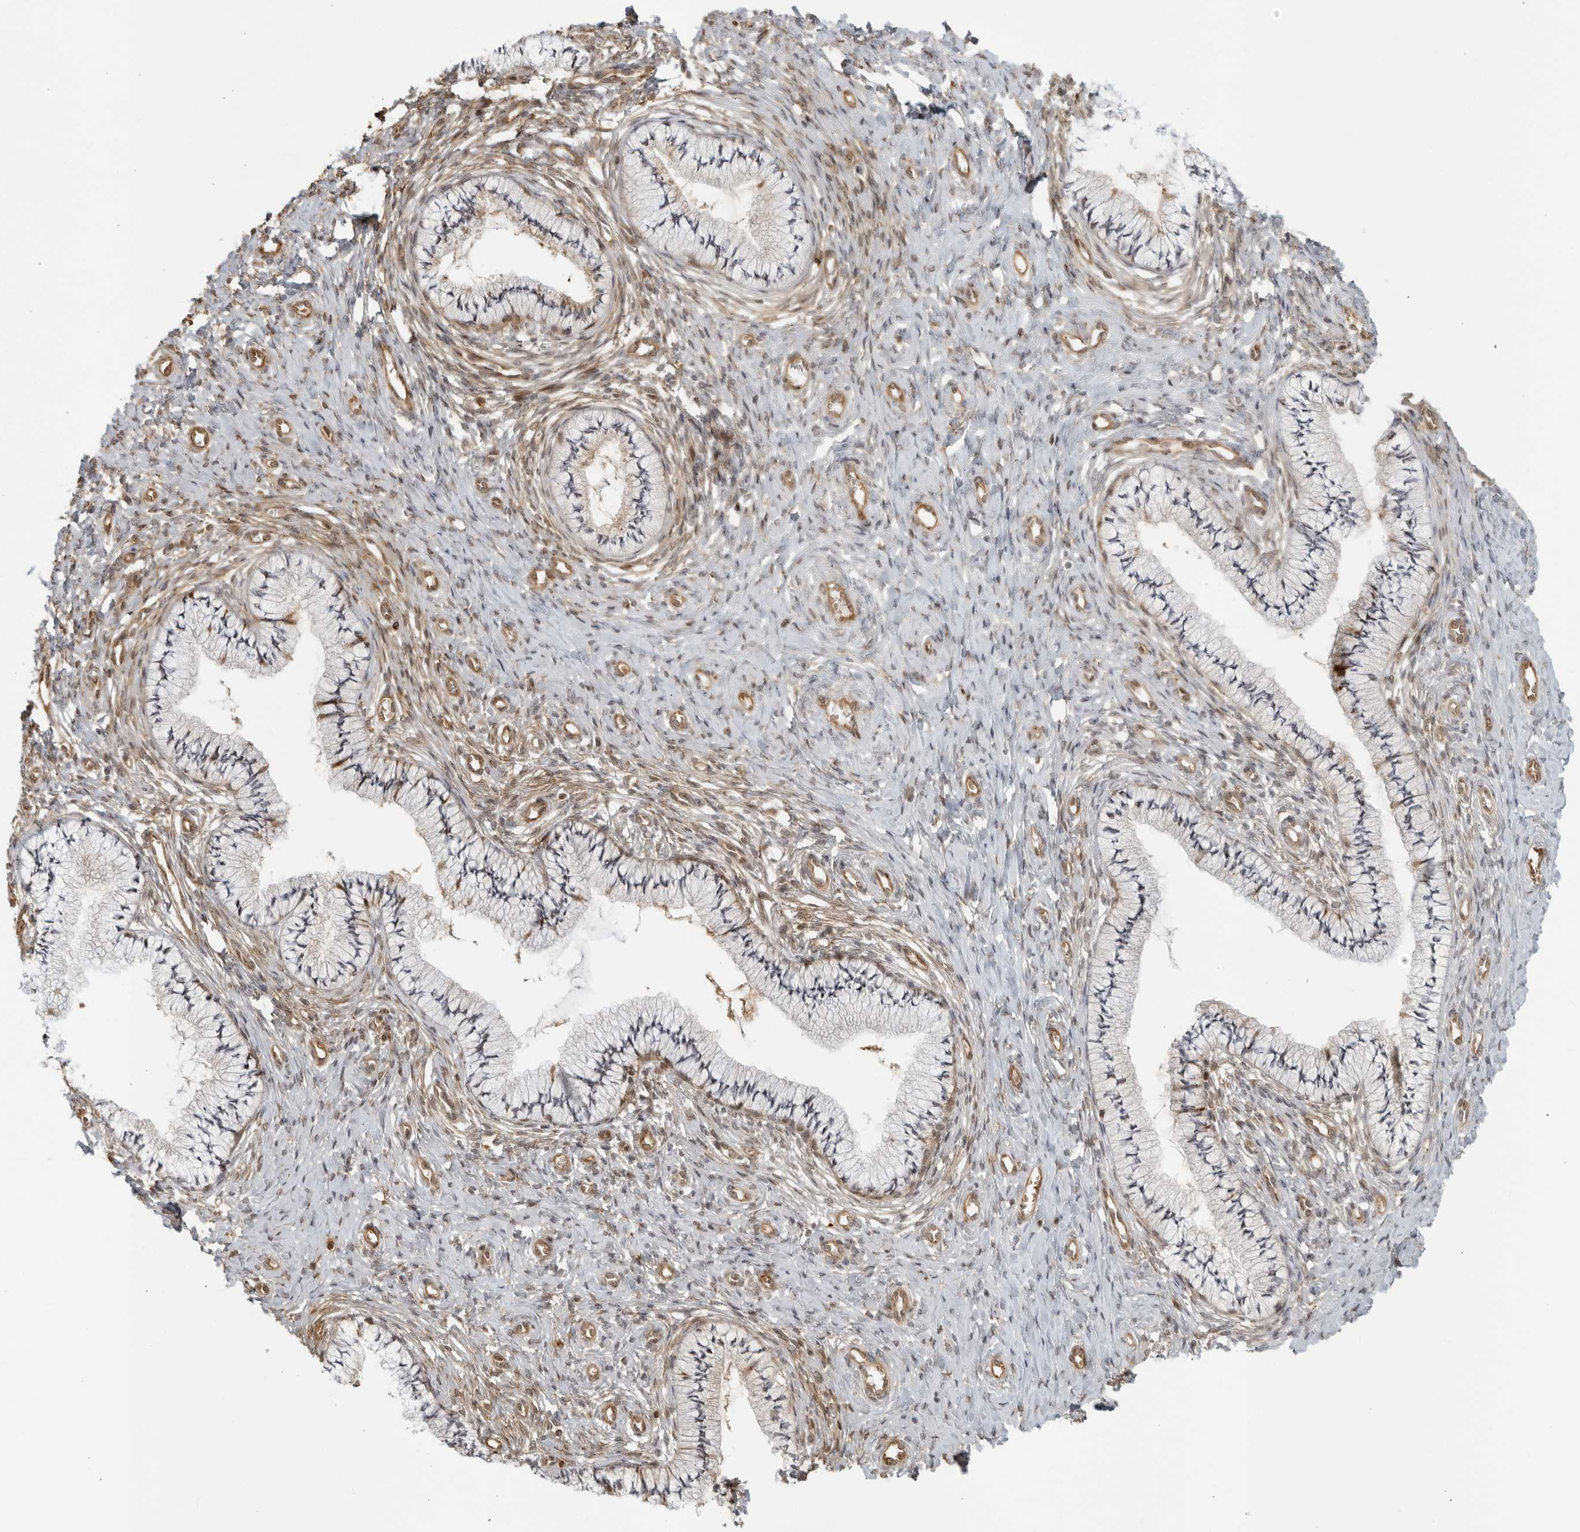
{"staining": {"intensity": "negative", "quantity": "none", "location": "none"}, "tissue": "cervix", "cell_type": "Glandular cells", "image_type": "normal", "snomed": [{"axis": "morphology", "description": "Normal tissue, NOS"}, {"axis": "topography", "description": "Cervix"}], "caption": "Immunohistochemistry of unremarkable cervix displays no positivity in glandular cells.", "gene": "TCF21", "patient": {"sex": "female", "age": 36}}